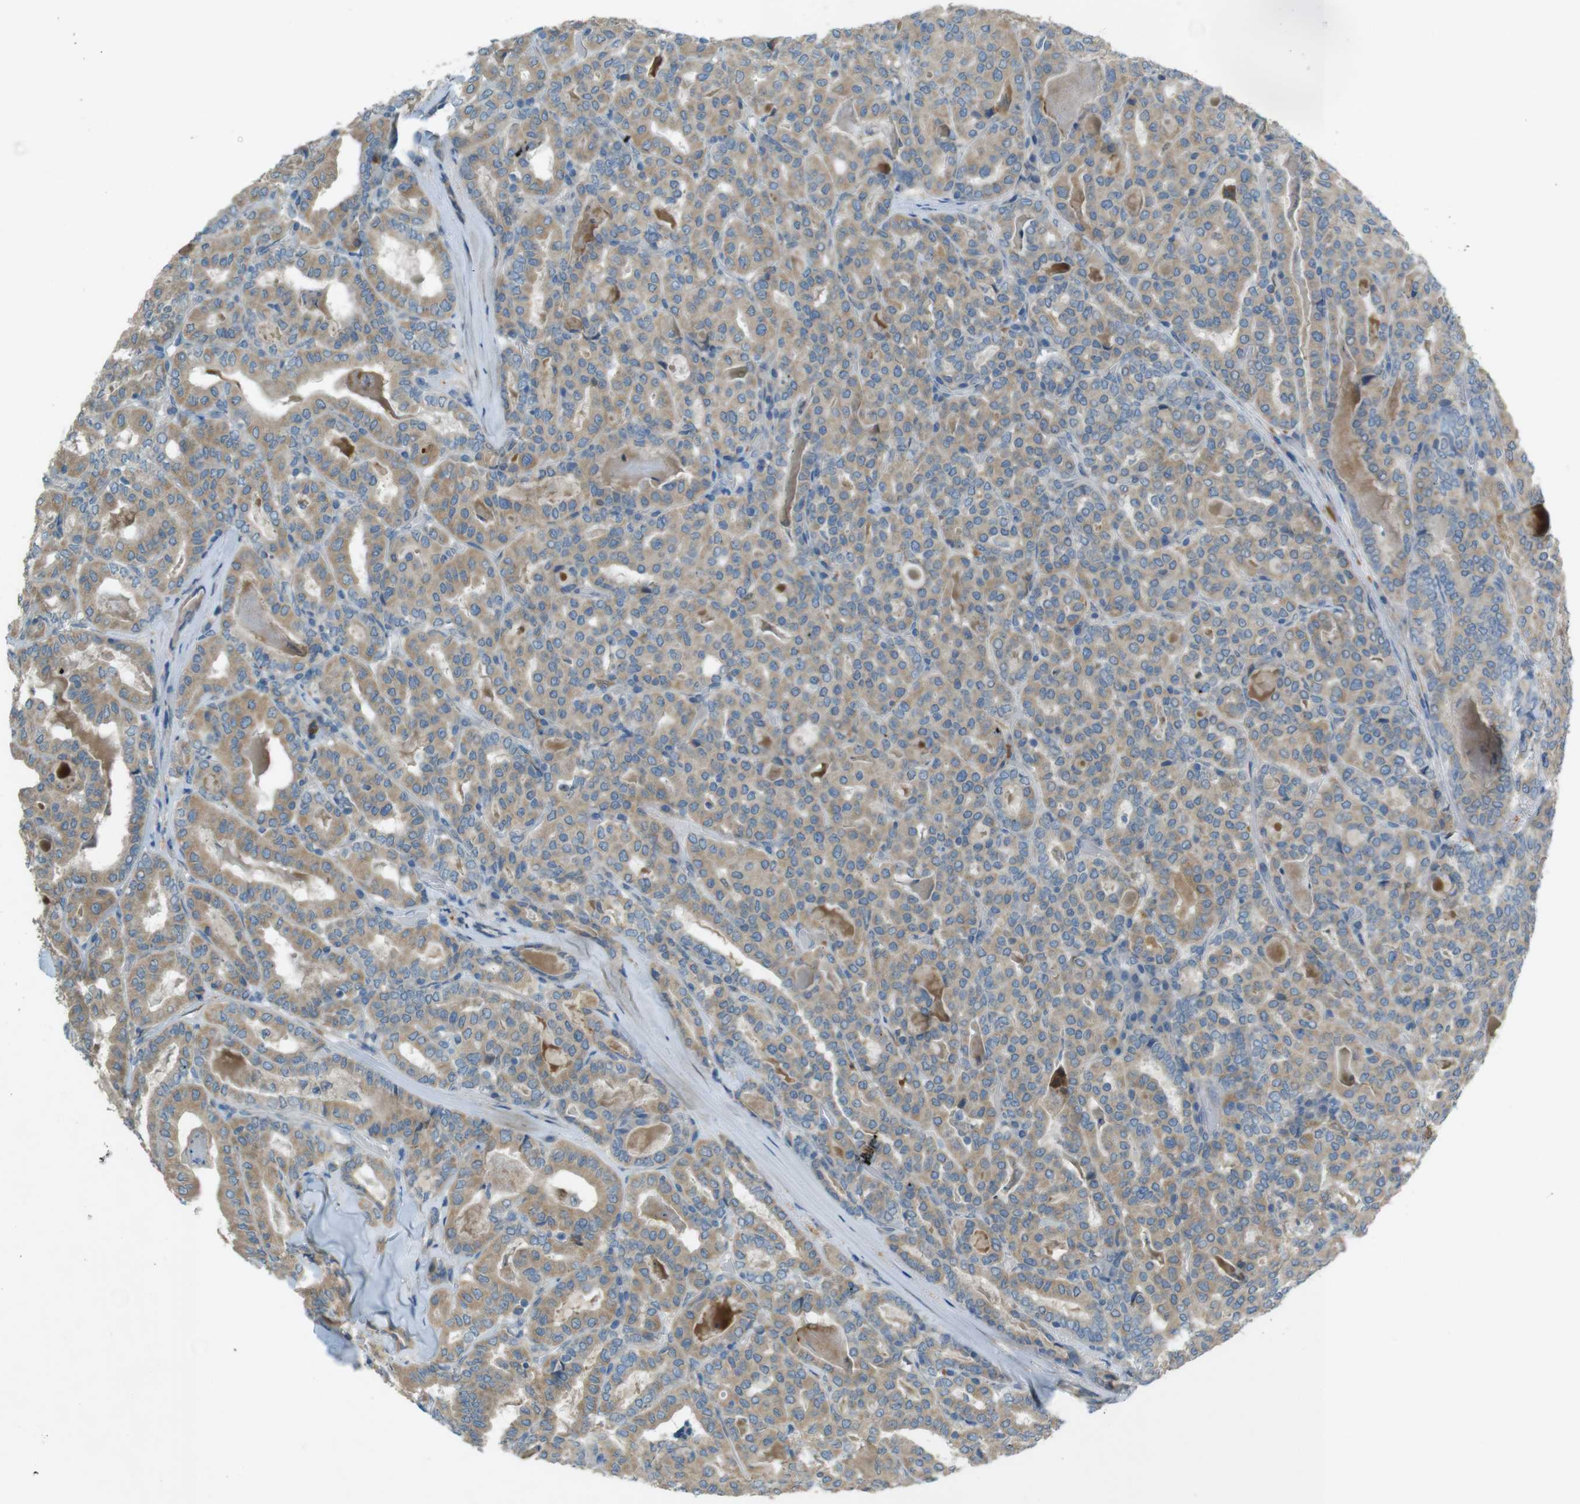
{"staining": {"intensity": "moderate", "quantity": ">75%", "location": "cytoplasmic/membranous"}, "tissue": "thyroid cancer", "cell_type": "Tumor cells", "image_type": "cancer", "snomed": [{"axis": "morphology", "description": "Papillary adenocarcinoma, NOS"}, {"axis": "topography", "description": "Thyroid gland"}], "caption": "Protein staining displays moderate cytoplasmic/membranous staining in approximately >75% of tumor cells in thyroid cancer. (DAB (3,3'-diaminobenzidine) = brown stain, brightfield microscopy at high magnification).", "gene": "TMEM41B", "patient": {"sex": "female", "age": 42}}